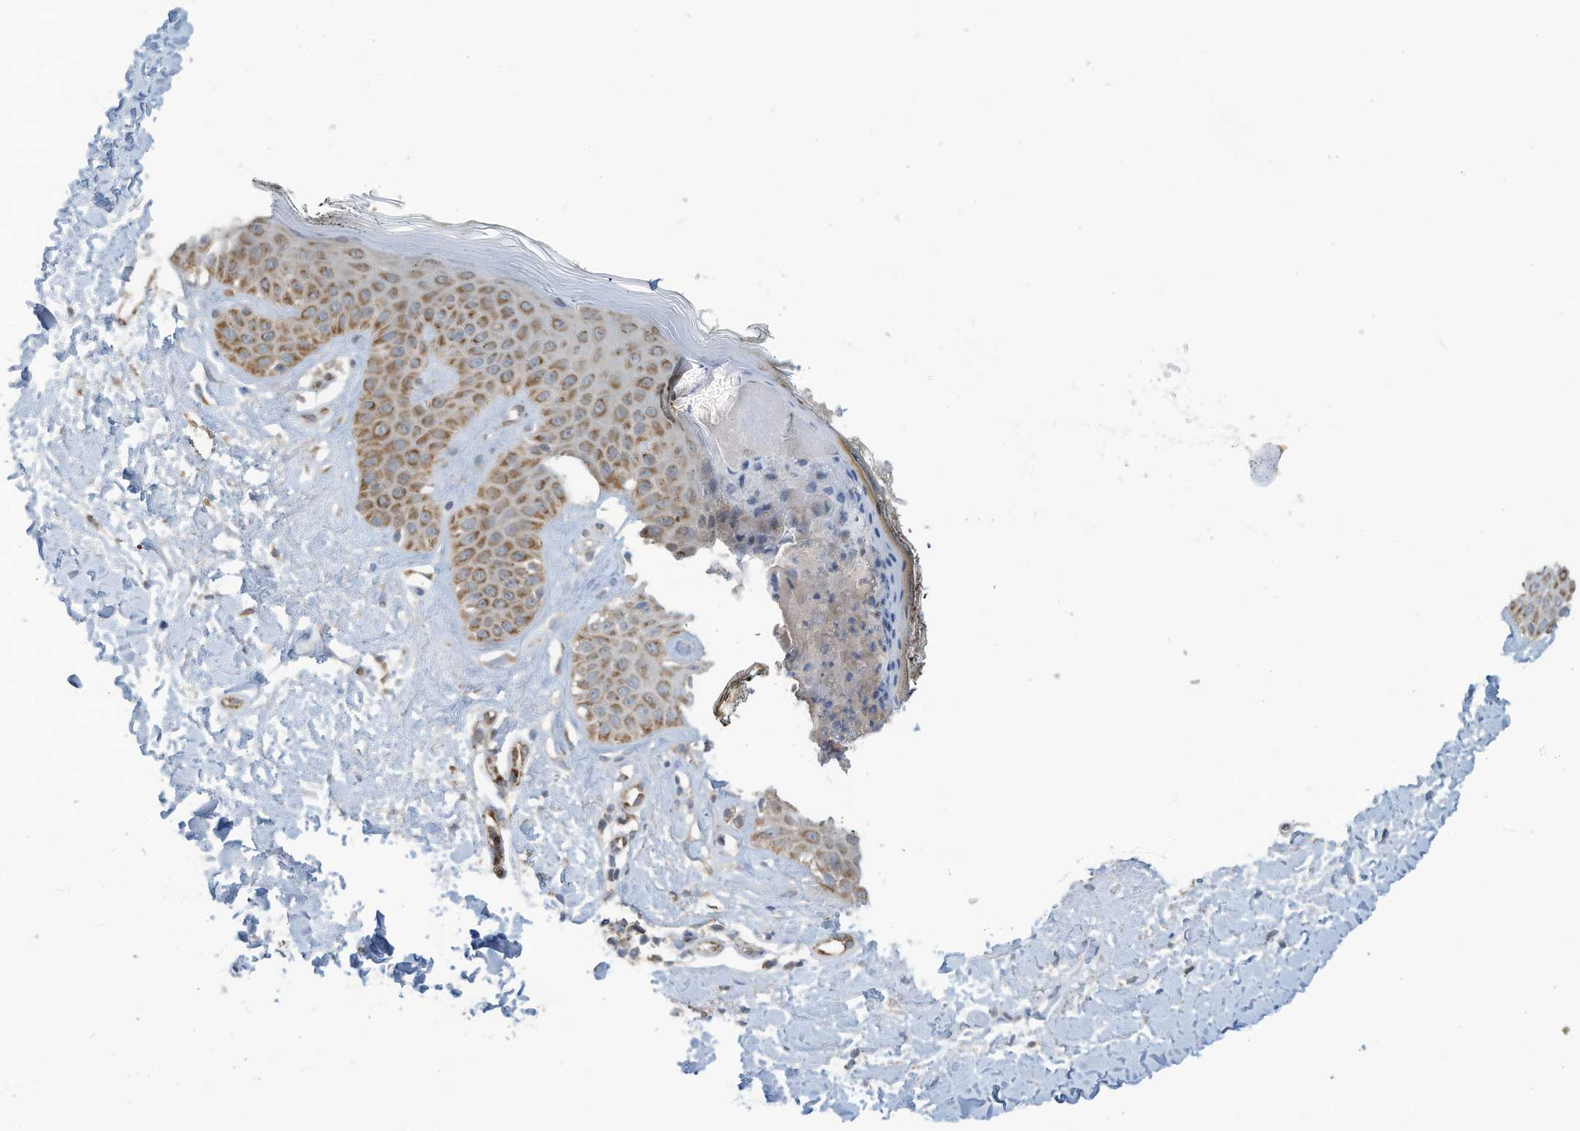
{"staining": {"intensity": "weak", "quantity": ">75%", "location": "cytoplasmic/membranous"}, "tissue": "skin", "cell_type": "Fibroblasts", "image_type": "normal", "snomed": [{"axis": "morphology", "description": "Normal tissue, NOS"}, {"axis": "topography", "description": "Skin"}], "caption": "A brown stain shows weak cytoplasmic/membranous staining of a protein in fibroblasts of normal skin. (Stains: DAB in brown, nuclei in blue, Microscopy: brightfield microscopy at high magnification).", "gene": "SCGB1D2", "patient": {"sex": "female", "age": 64}}